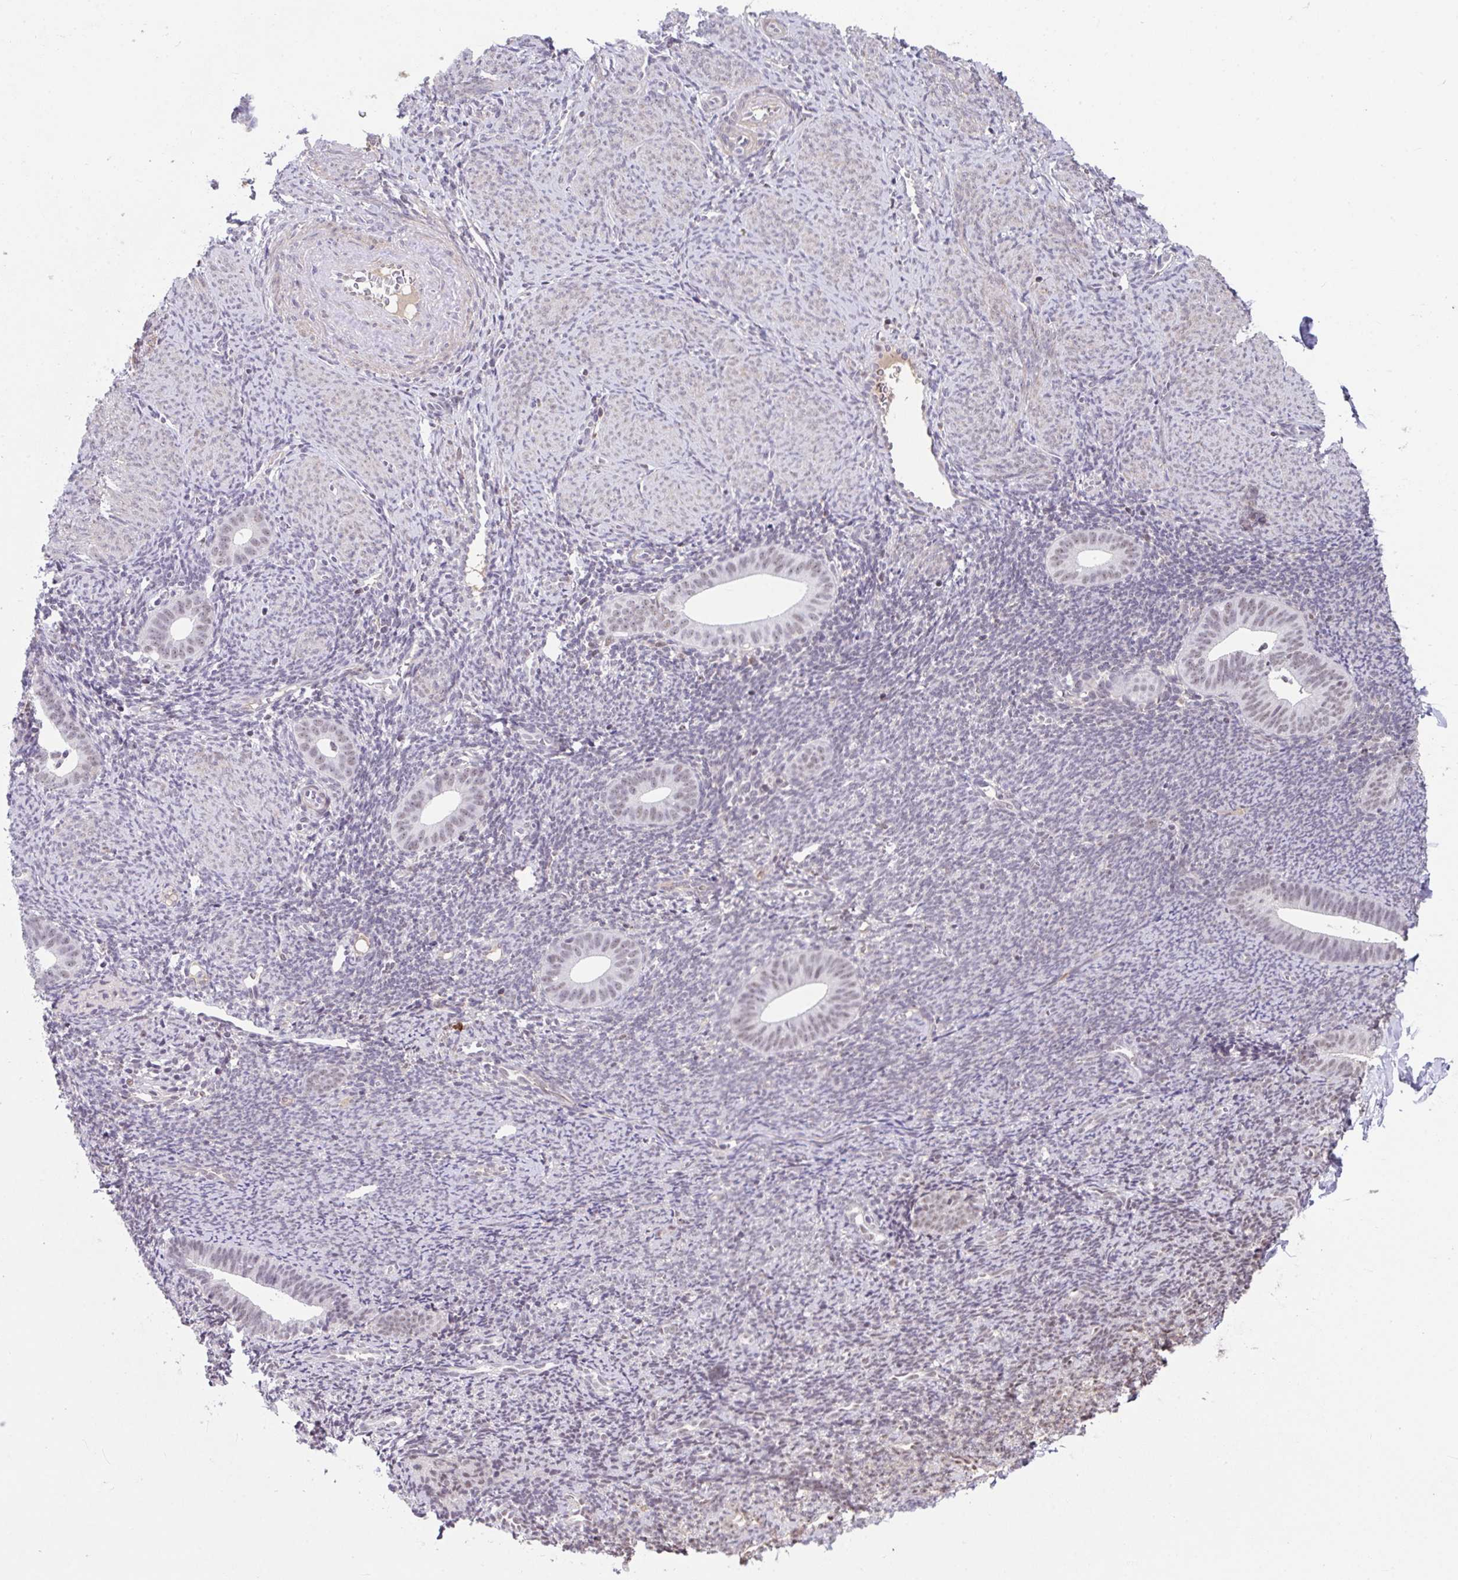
{"staining": {"intensity": "weak", "quantity": "25%-75%", "location": "nuclear"}, "tissue": "endometrium", "cell_type": "Cells in endometrial stroma", "image_type": "normal", "snomed": [{"axis": "morphology", "description": "Normal tissue, NOS"}, {"axis": "topography", "description": "Endometrium"}], "caption": "A high-resolution image shows immunohistochemistry (IHC) staining of unremarkable endometrium, which exhibits weak nuclear expression in about 25%-75% of cells in endometrial stroma.", "gene": "RBBP6", "patient": {"sex": "female", "age": 39}}